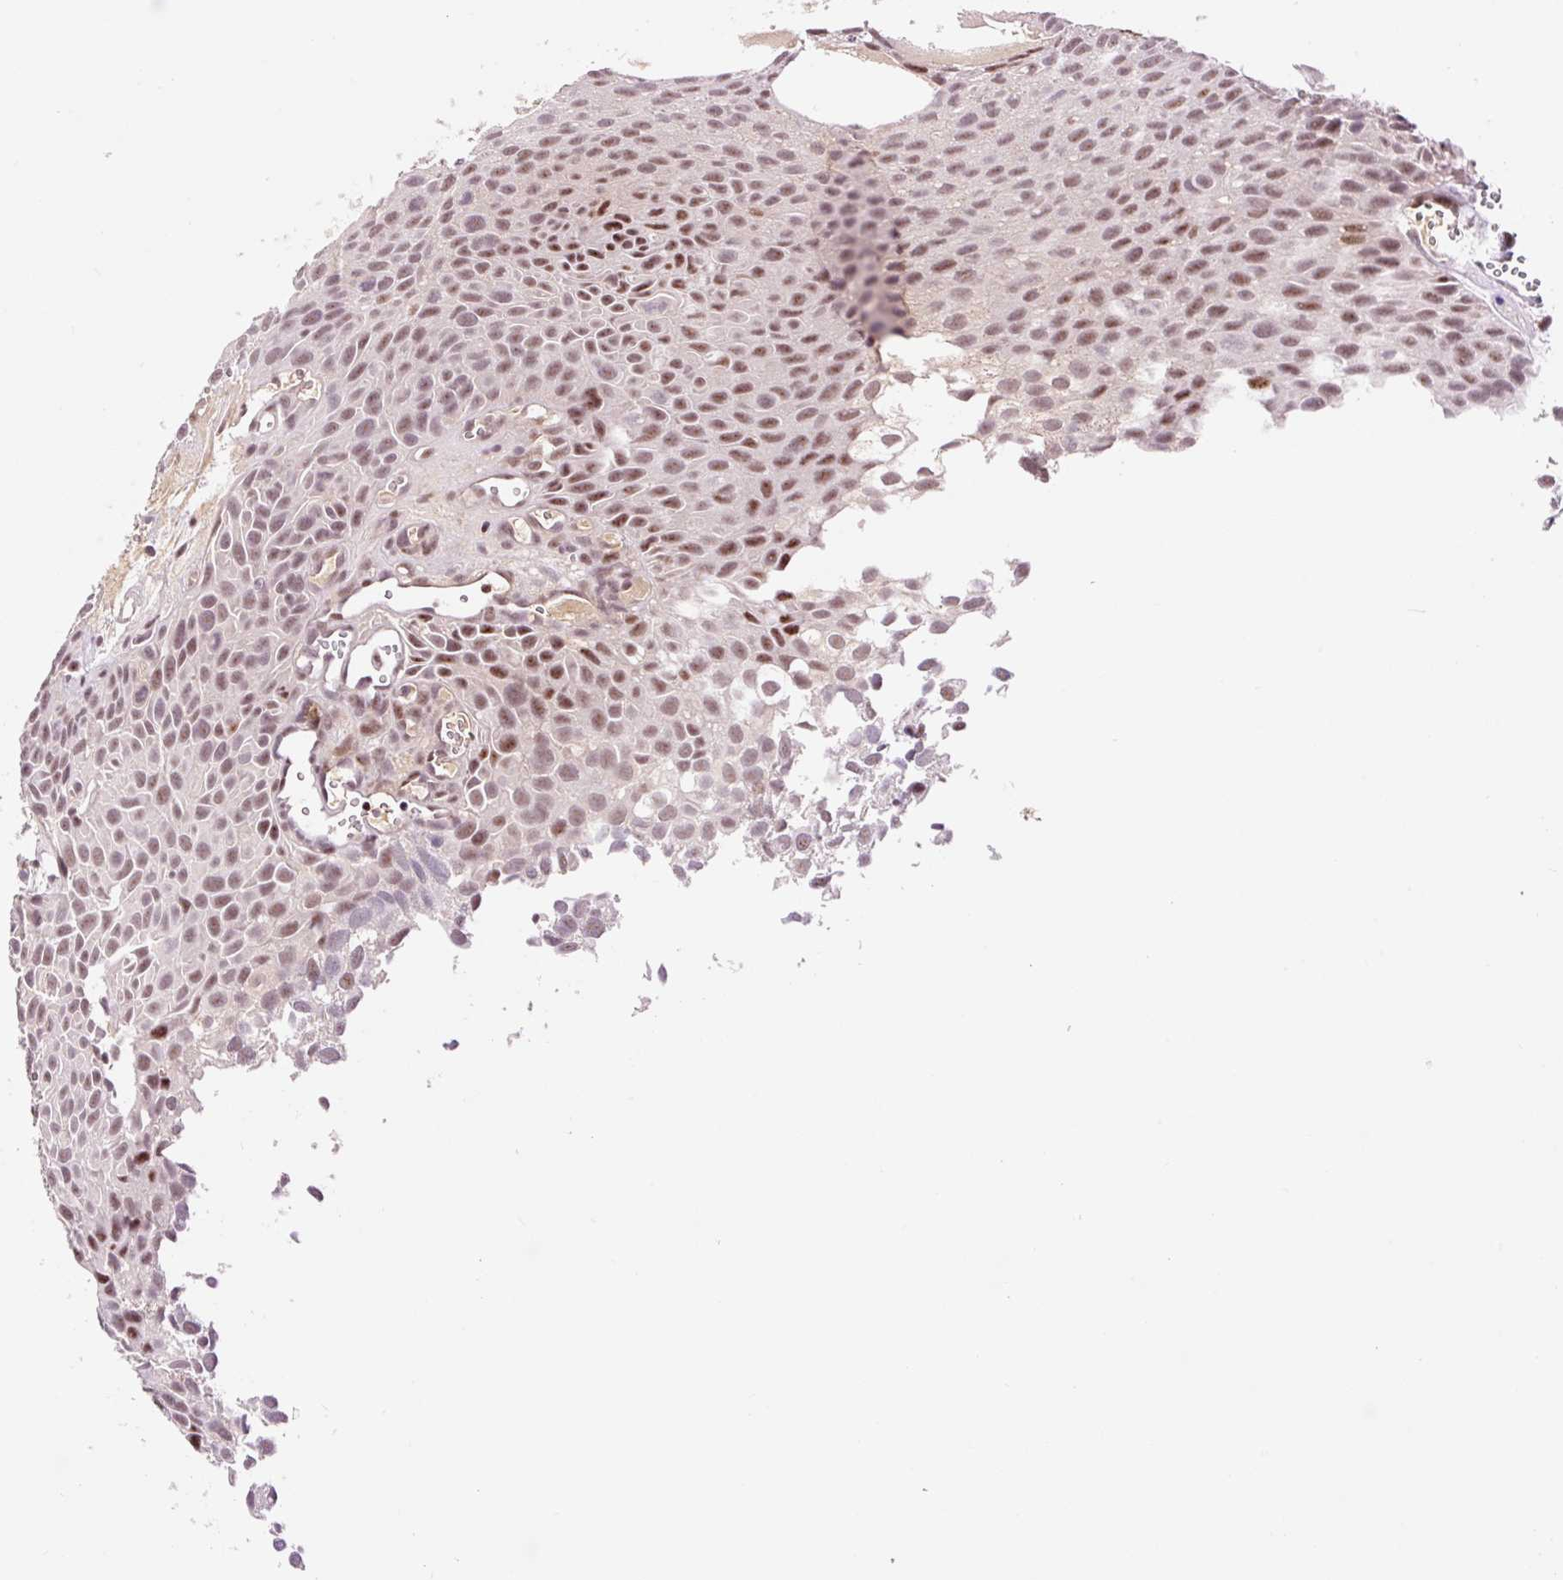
{"staining": {"intensity": "moderate", "quantity": ">75%", "location": "nuclear"}, "tissue": "urothelial cancer", "cell_type": "Tumor cells", "image_type": "cancer", "snomed": [{"axis": "morphology", "description": "Urothelial carcinoma, Low grade"}, {"axis": "topography", "description": "Urinary bladder"}], "caption": "This is an image of IHC staining of urothelial carcinoma (low-grade), which shows moderate staining in the nuclear of tumor cells.", "gene": "DPPA4", "patient": {"sex": "male", "age": 88}}